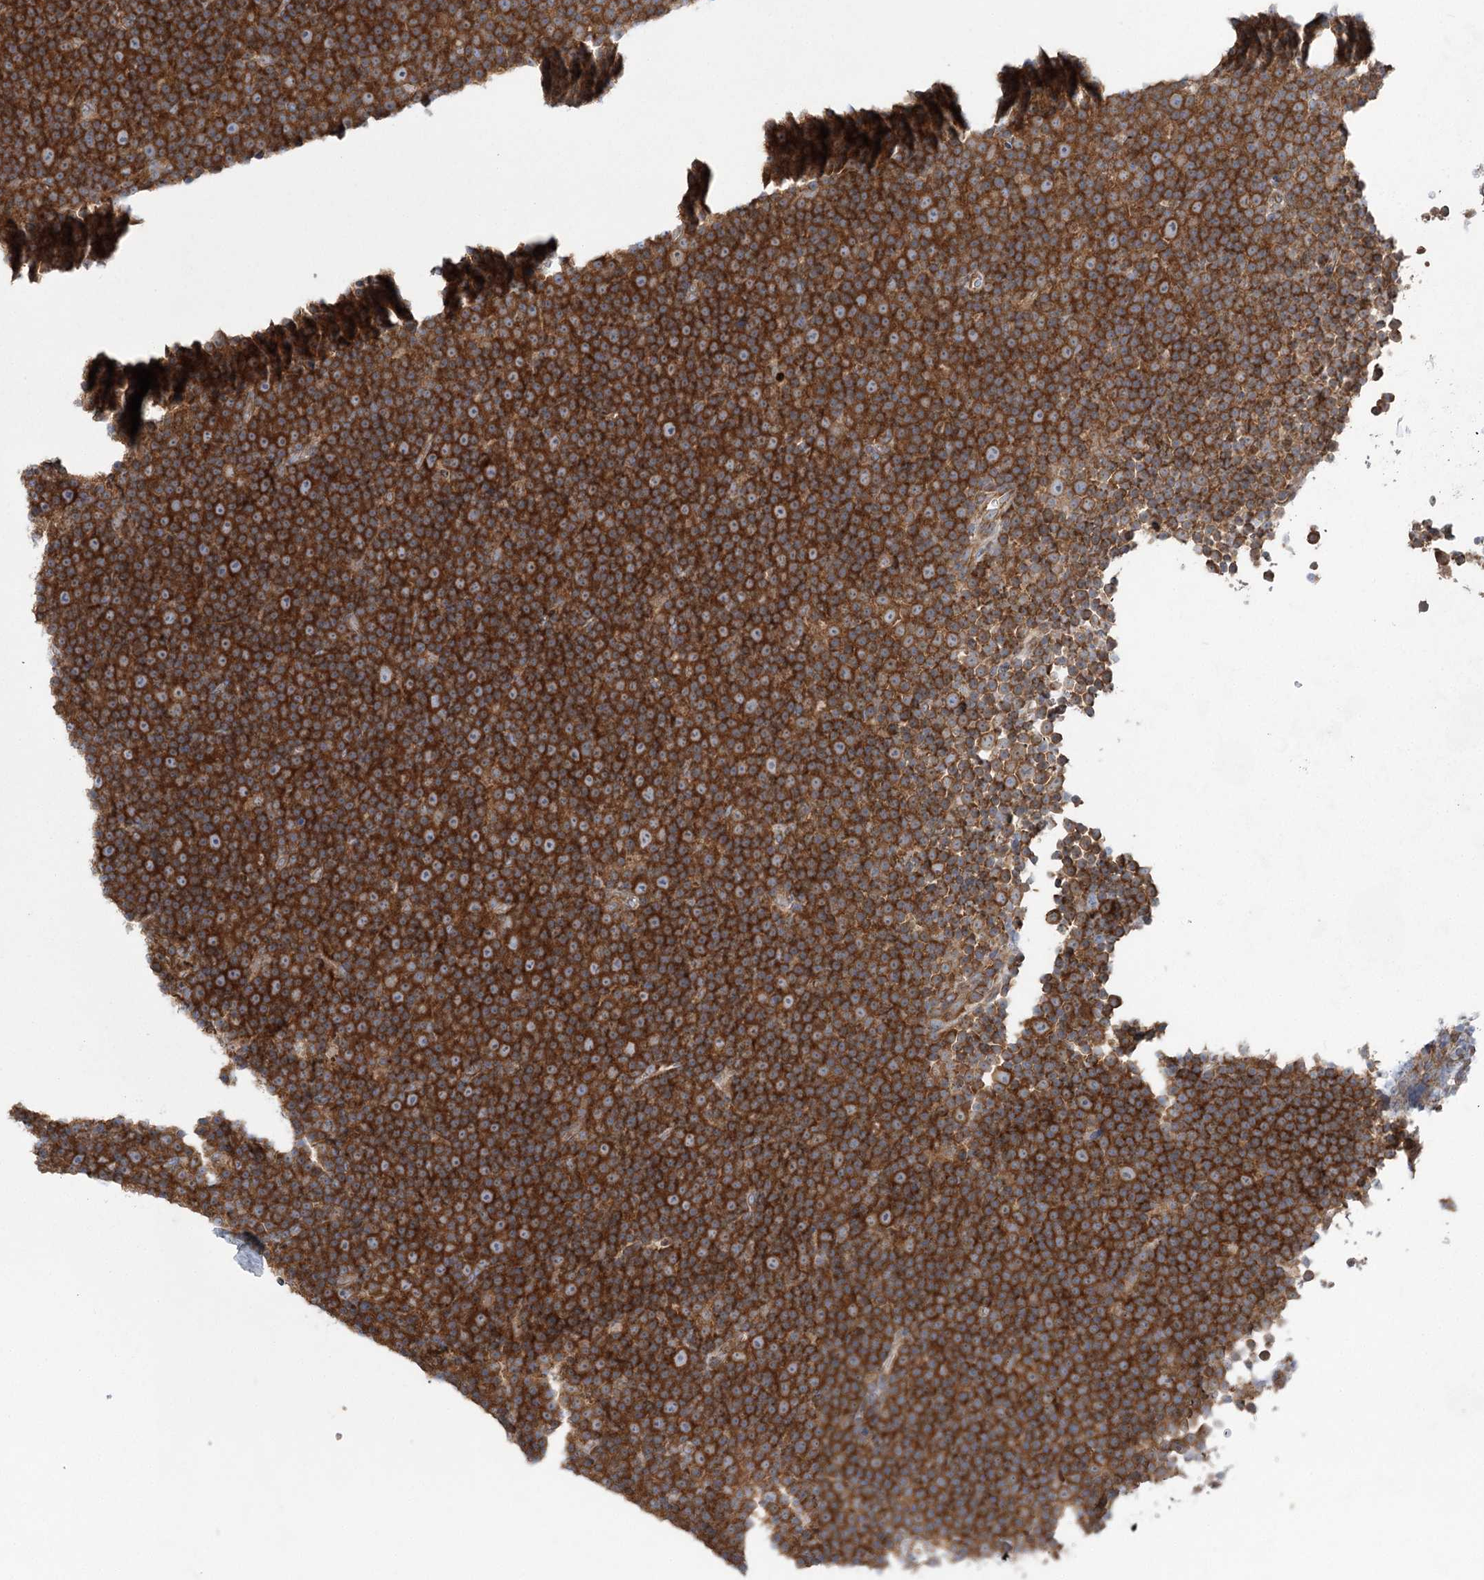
{"staining": {"intensity": "strong", "quantity": ">75%", "location": "cytoplasmic/membranous"}, "tissue": "lymphoma", "cell_type": "Tumor cells", "image_type": "cancer", "snomed": [{"axis": "morphology", "description": "Malignant lymphoma, non-Hodgkin's type, Low grade"}, {"axis": "topography", "description": "Lymph node"}], "caption": "Lymphoma was stained to show a protein in brown. There is high levels of strong cytoplasmic/membranous staining in about >75% of tumor cells.", "gene": "EIF3A", "patient": {"sex": "female", "age": 67}}